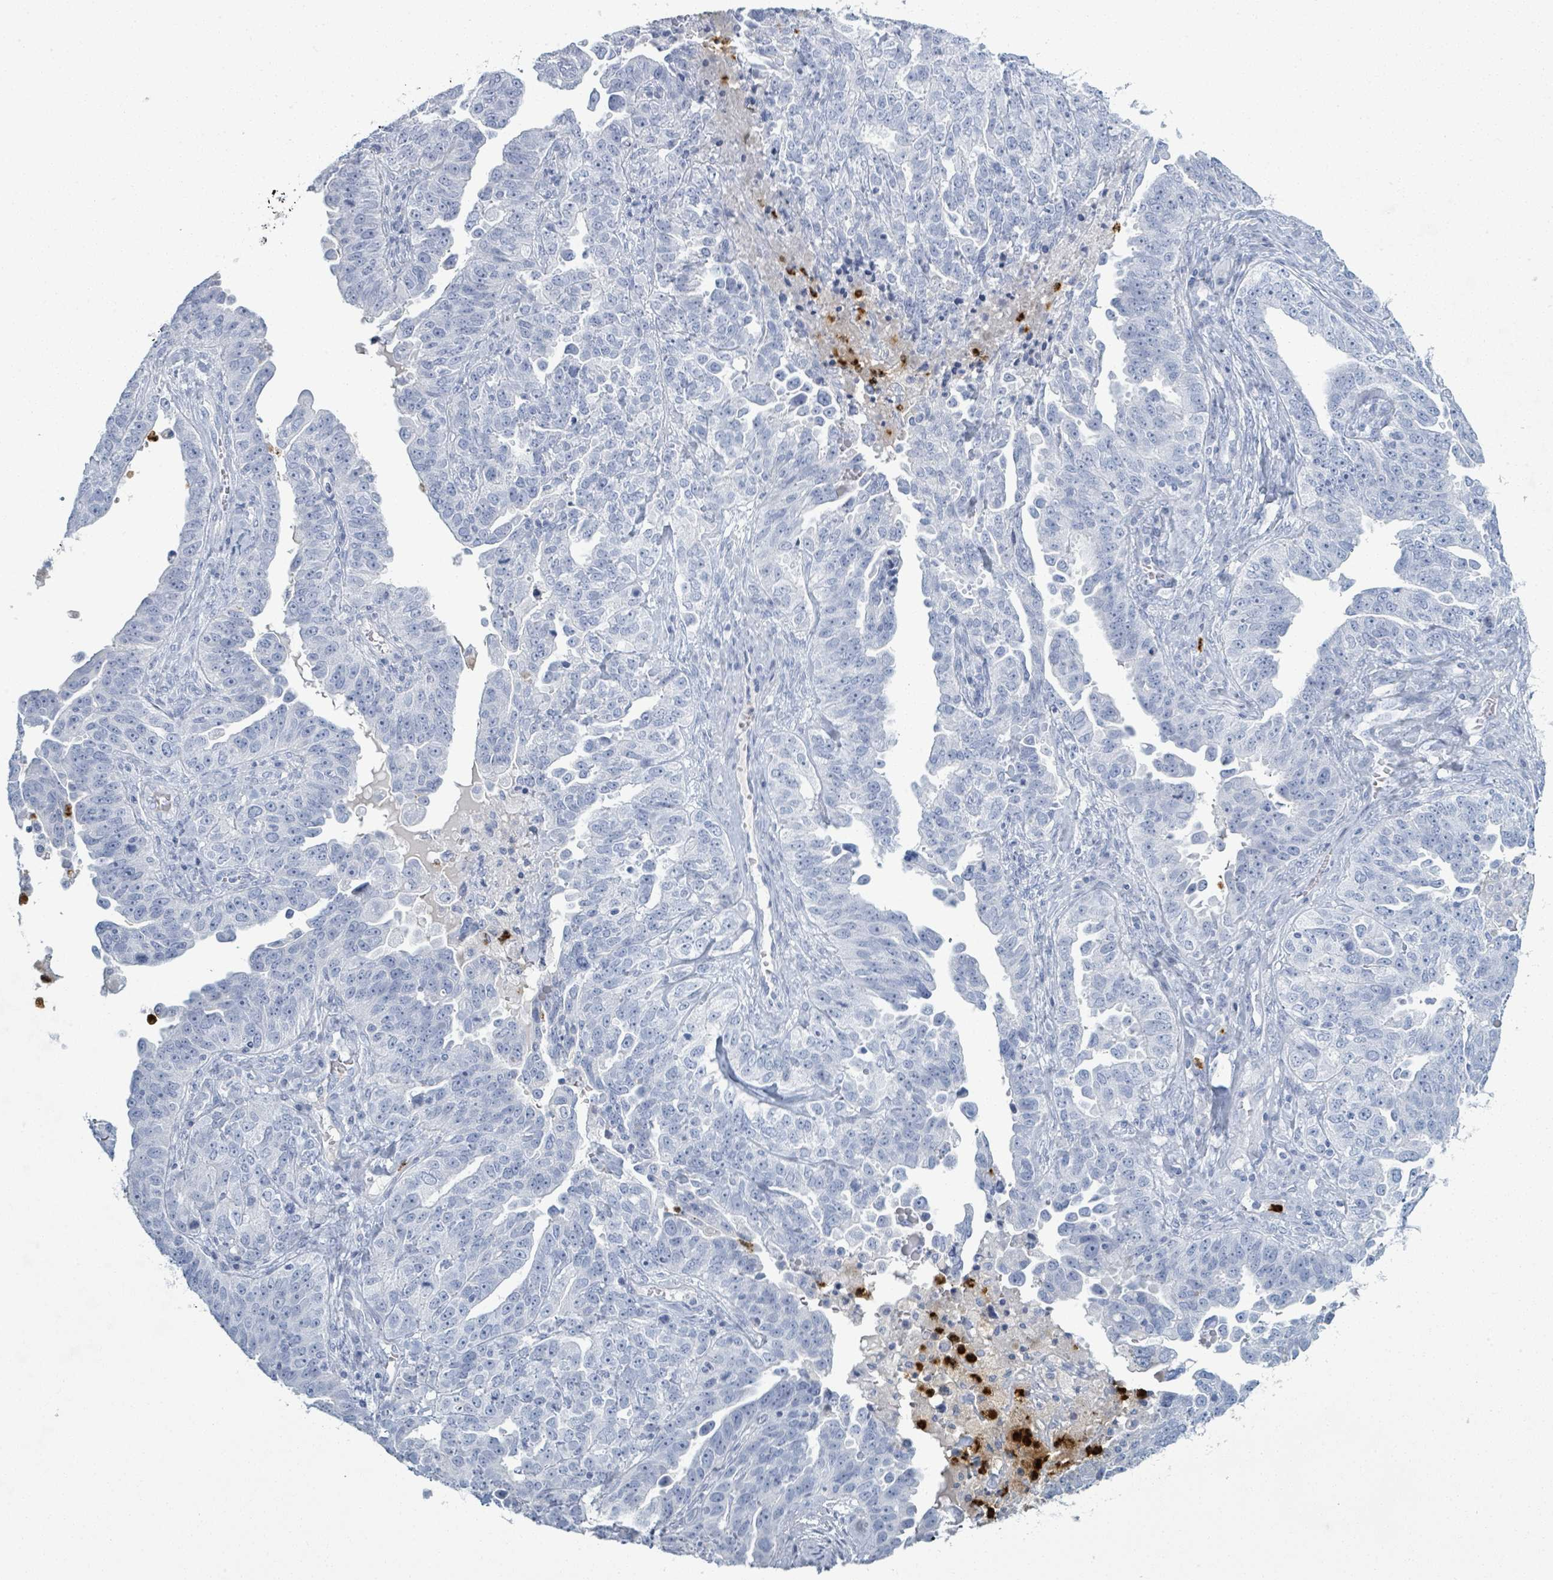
{"staining": {"intensity": "negative", "quantity": "none", "location": "none"}, "tissue": "ovarian cancer", "cell_type": "Tumor cells", "image_type": "cancer", "snomed": [{"axis": "morphology", "description": "Carcinoma, endometroid"}, {"axis": "topography", "description": "Ovary"}], "caption": "The photomicrograph shows no staining of tumor cells in ovarian cancer.", "gene": "DEFA4", "patient": {"sex": "female", "age": 62}}